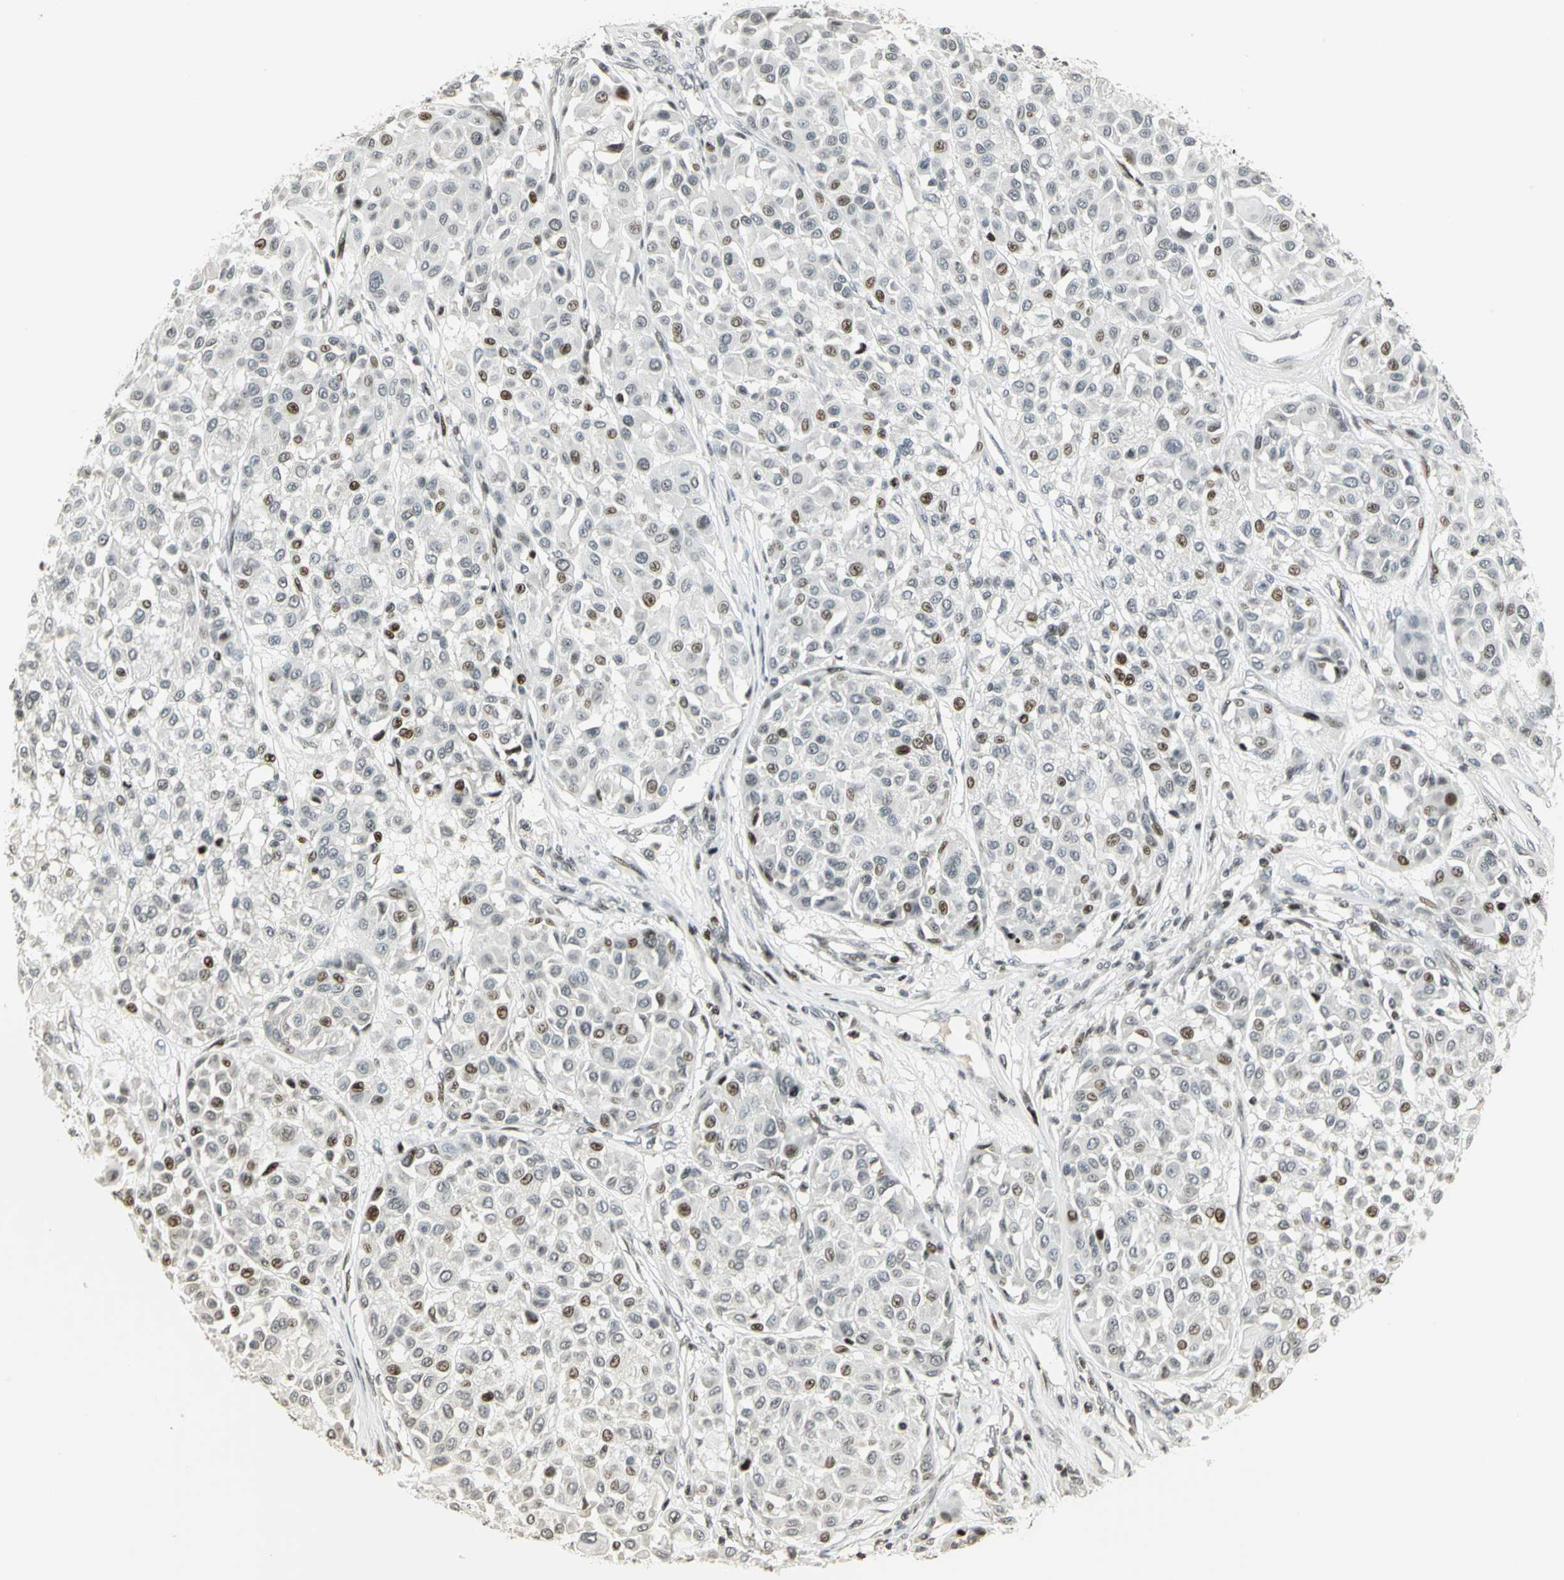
{"staining": {"intensity": "moderate", "quantity": "<25%", "location": "nuclear"}, "tissue": "melanoma", "cell_type": "Tumor cells", "image_type": "cancer", "snomed": [{"axis": "morphology", "description": "Malignant melanoma, Metastatic site"}, {"axis": "topography", "description": "Soft tissue"}], "caption": "Melanoma stained with immunohistochemistry exhibits moderate nuclear staining in about <25% of tumor cells.", "gene": "KDM1A", "patient": {"sex": "male", "age": 41}}